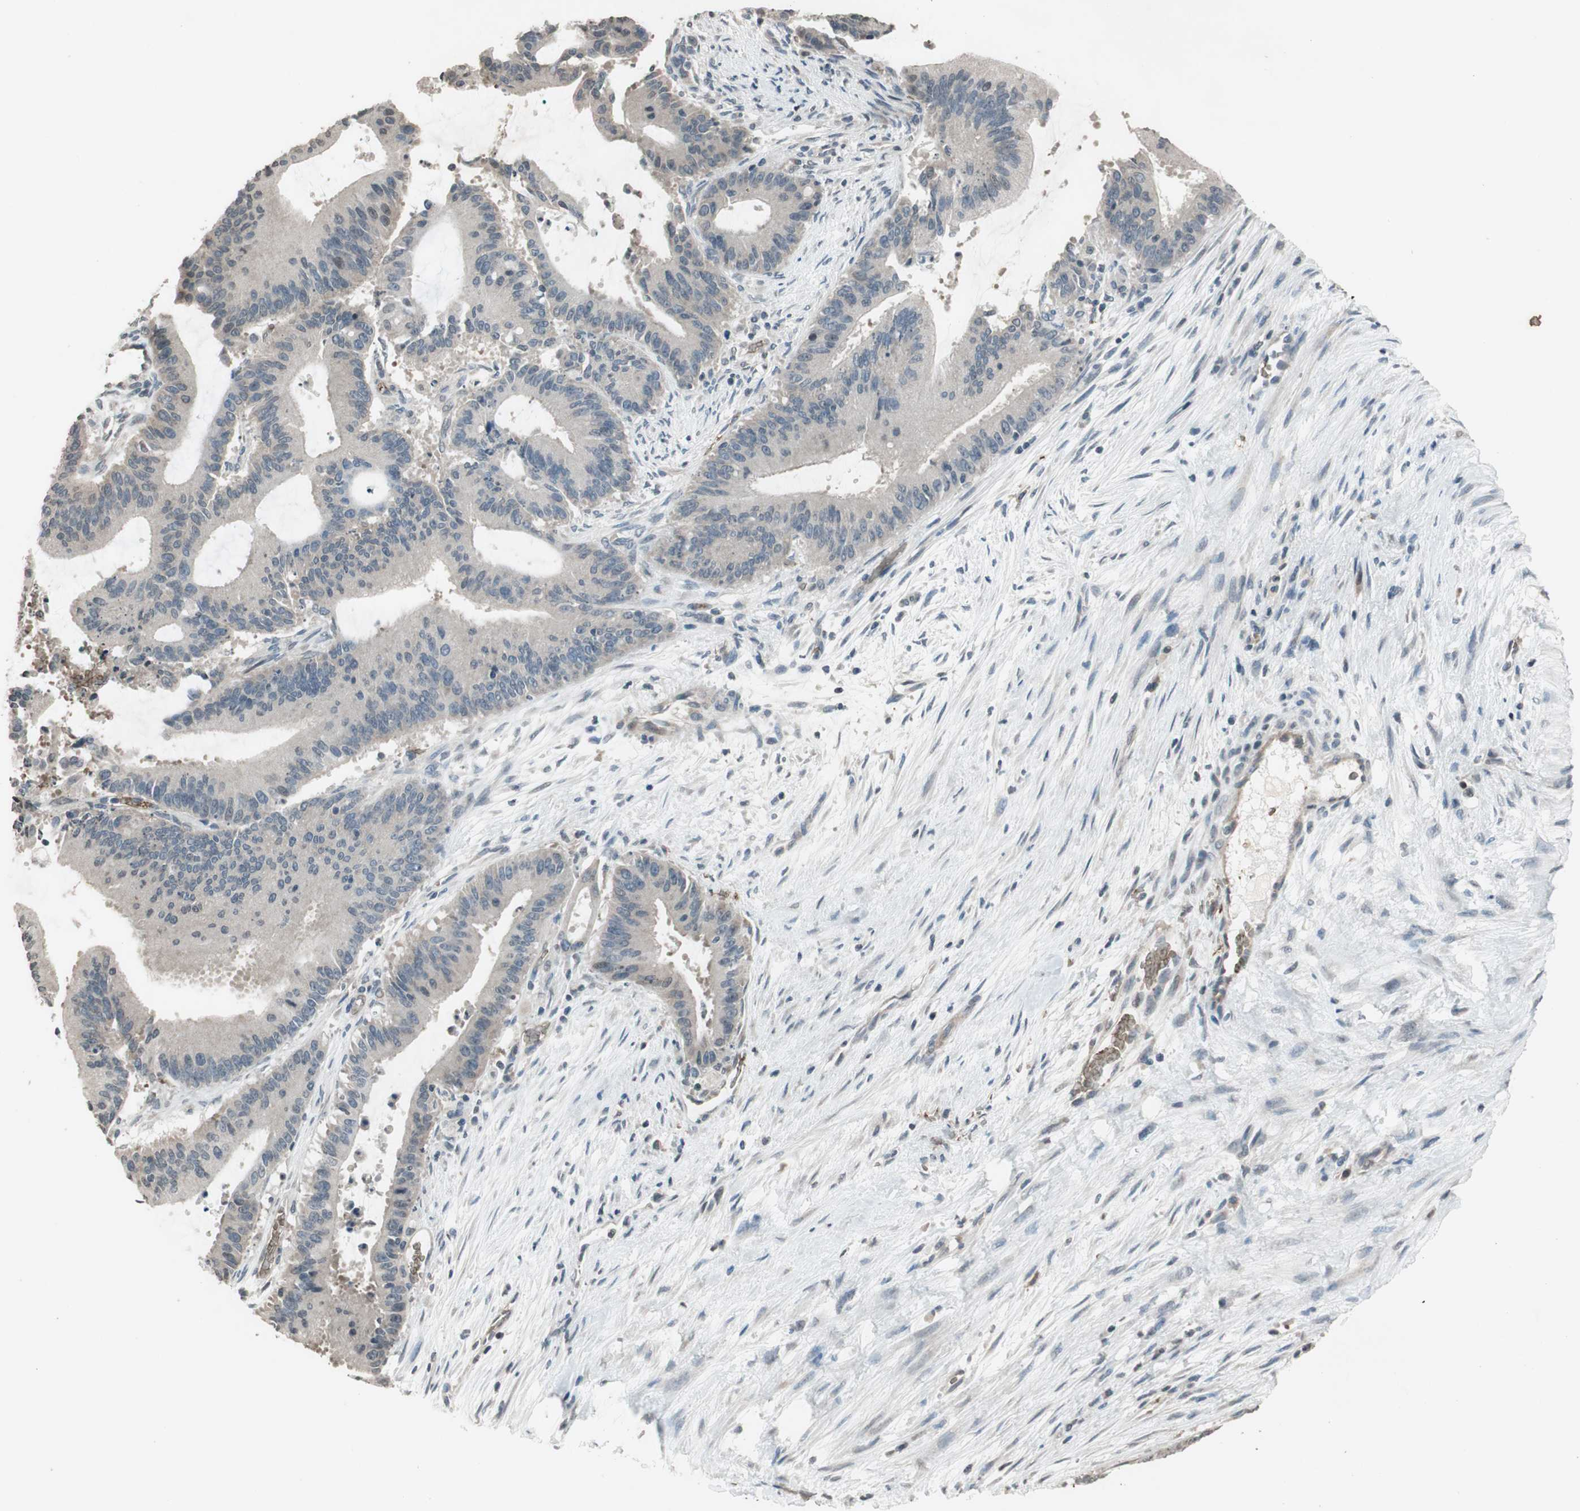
{"staining": {"intensity": "weak", "quantity": "<25%", "location": "cytoplasmic/membranous"}, "tissue": "liver cancer", "cell_type": "Tumor cells", "image_type": "cancer", "snomed": [{"axis": "morphology", "description": "Cholangiocarcinoma"}, {"axis": "topography", "description": "Liver"}], "caption": "Tumor cells show no significant protein positivity in liver cancer (cholangiocarcinoma).", "gene": "GYPC", "patient": {"sex": "female", "age": 73}}